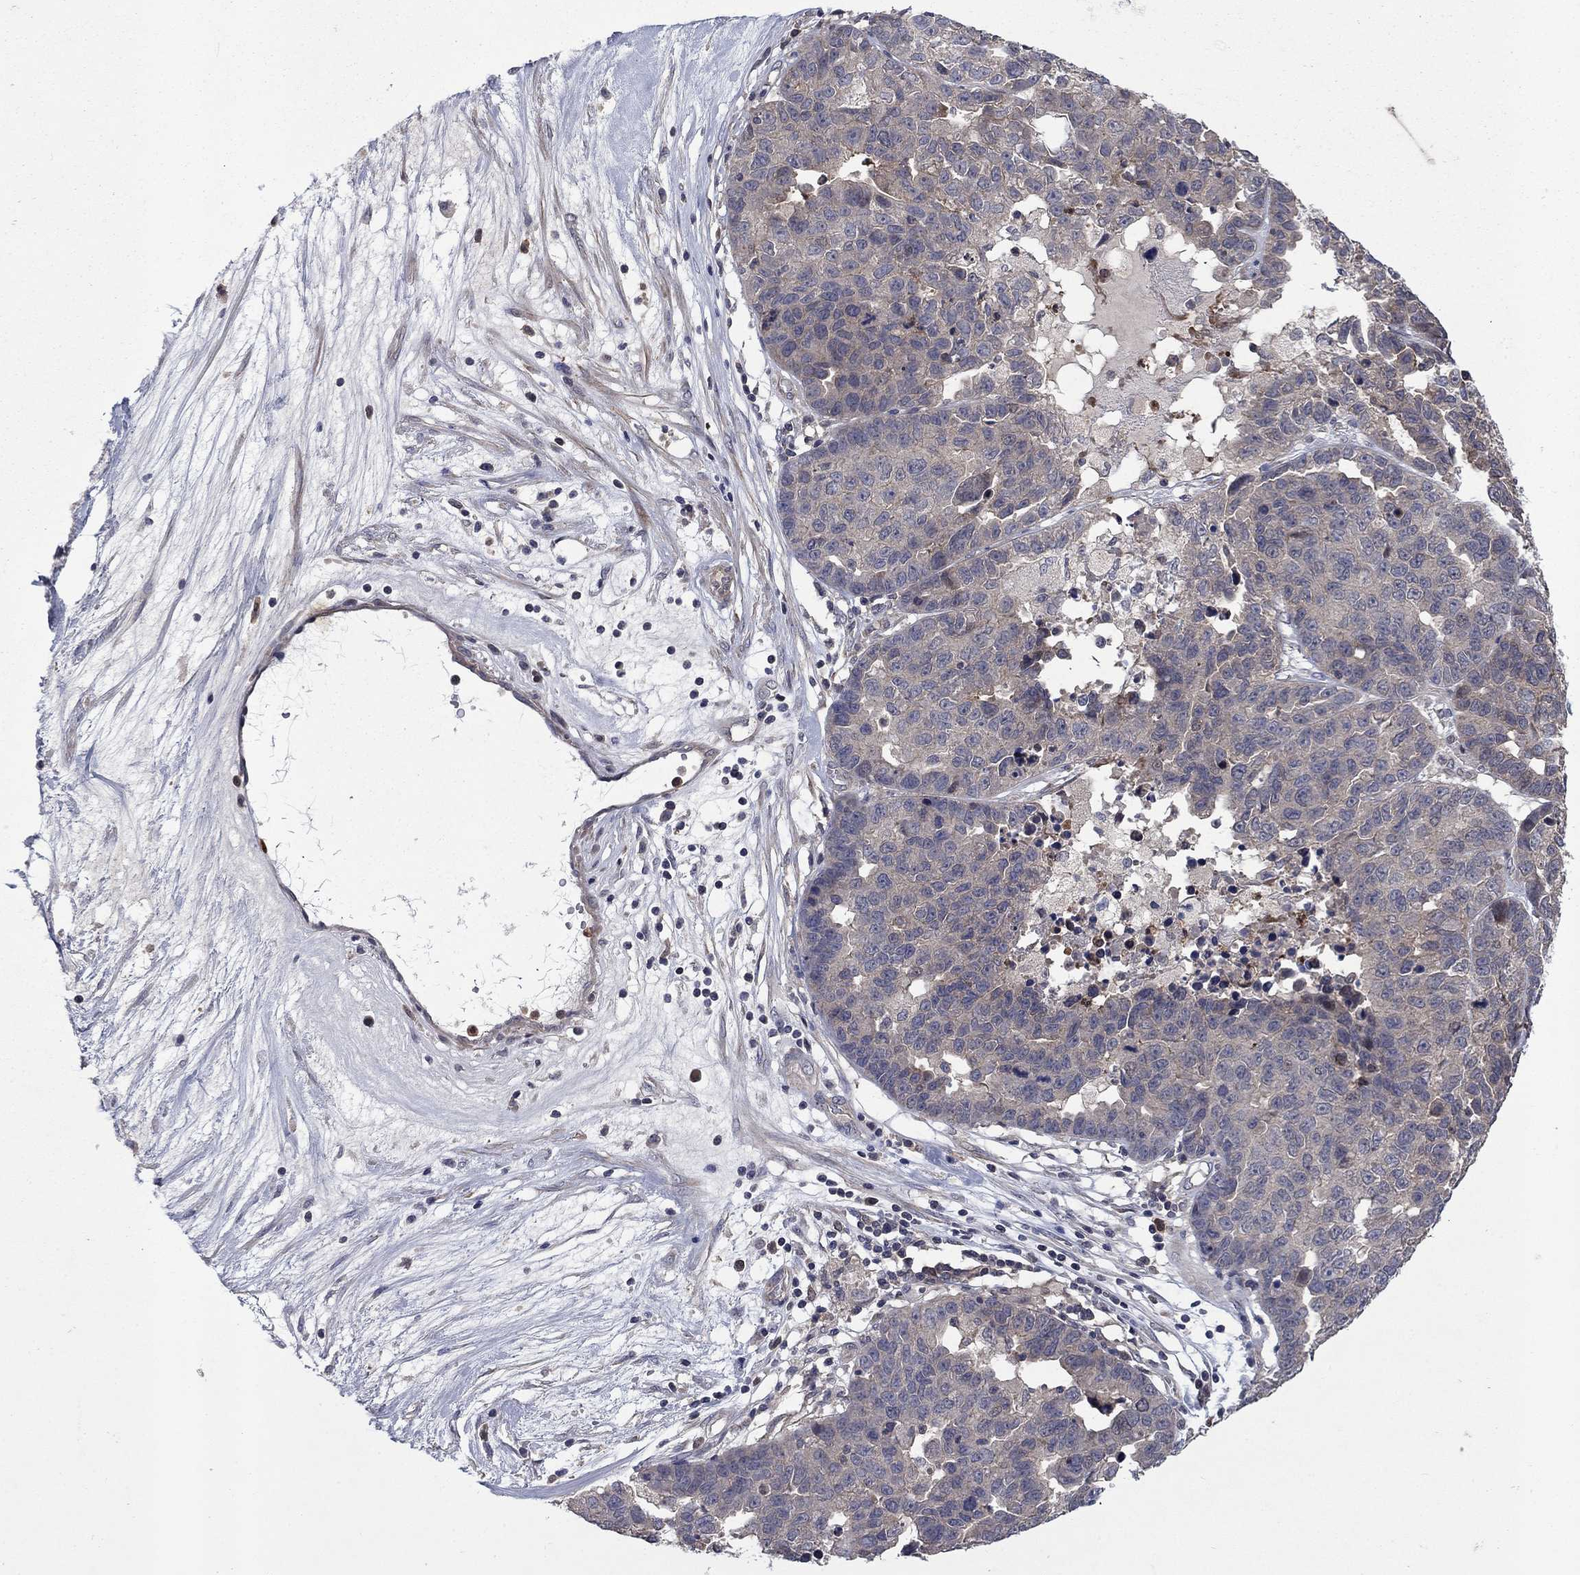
{"staining": {"intensity": "negative", "quantity": "none", "location": "none"}, "tissue": "ovarian cancer", "cell_type": "Tumor cells", "image_type": "cancer", "snomed": [{"axis": "morphology", "description": "Cystadenocarcinoma, serous, NOS"}, {"axis": "topography", "description": "Ovary"}], "caption": "Tumor cells show no significant protein staining in ovarian cancer. (IHC, brightfield microscopy, high magnification).", "gene": "MSRB1", "patient": {"sex": "female", "age": 87}}